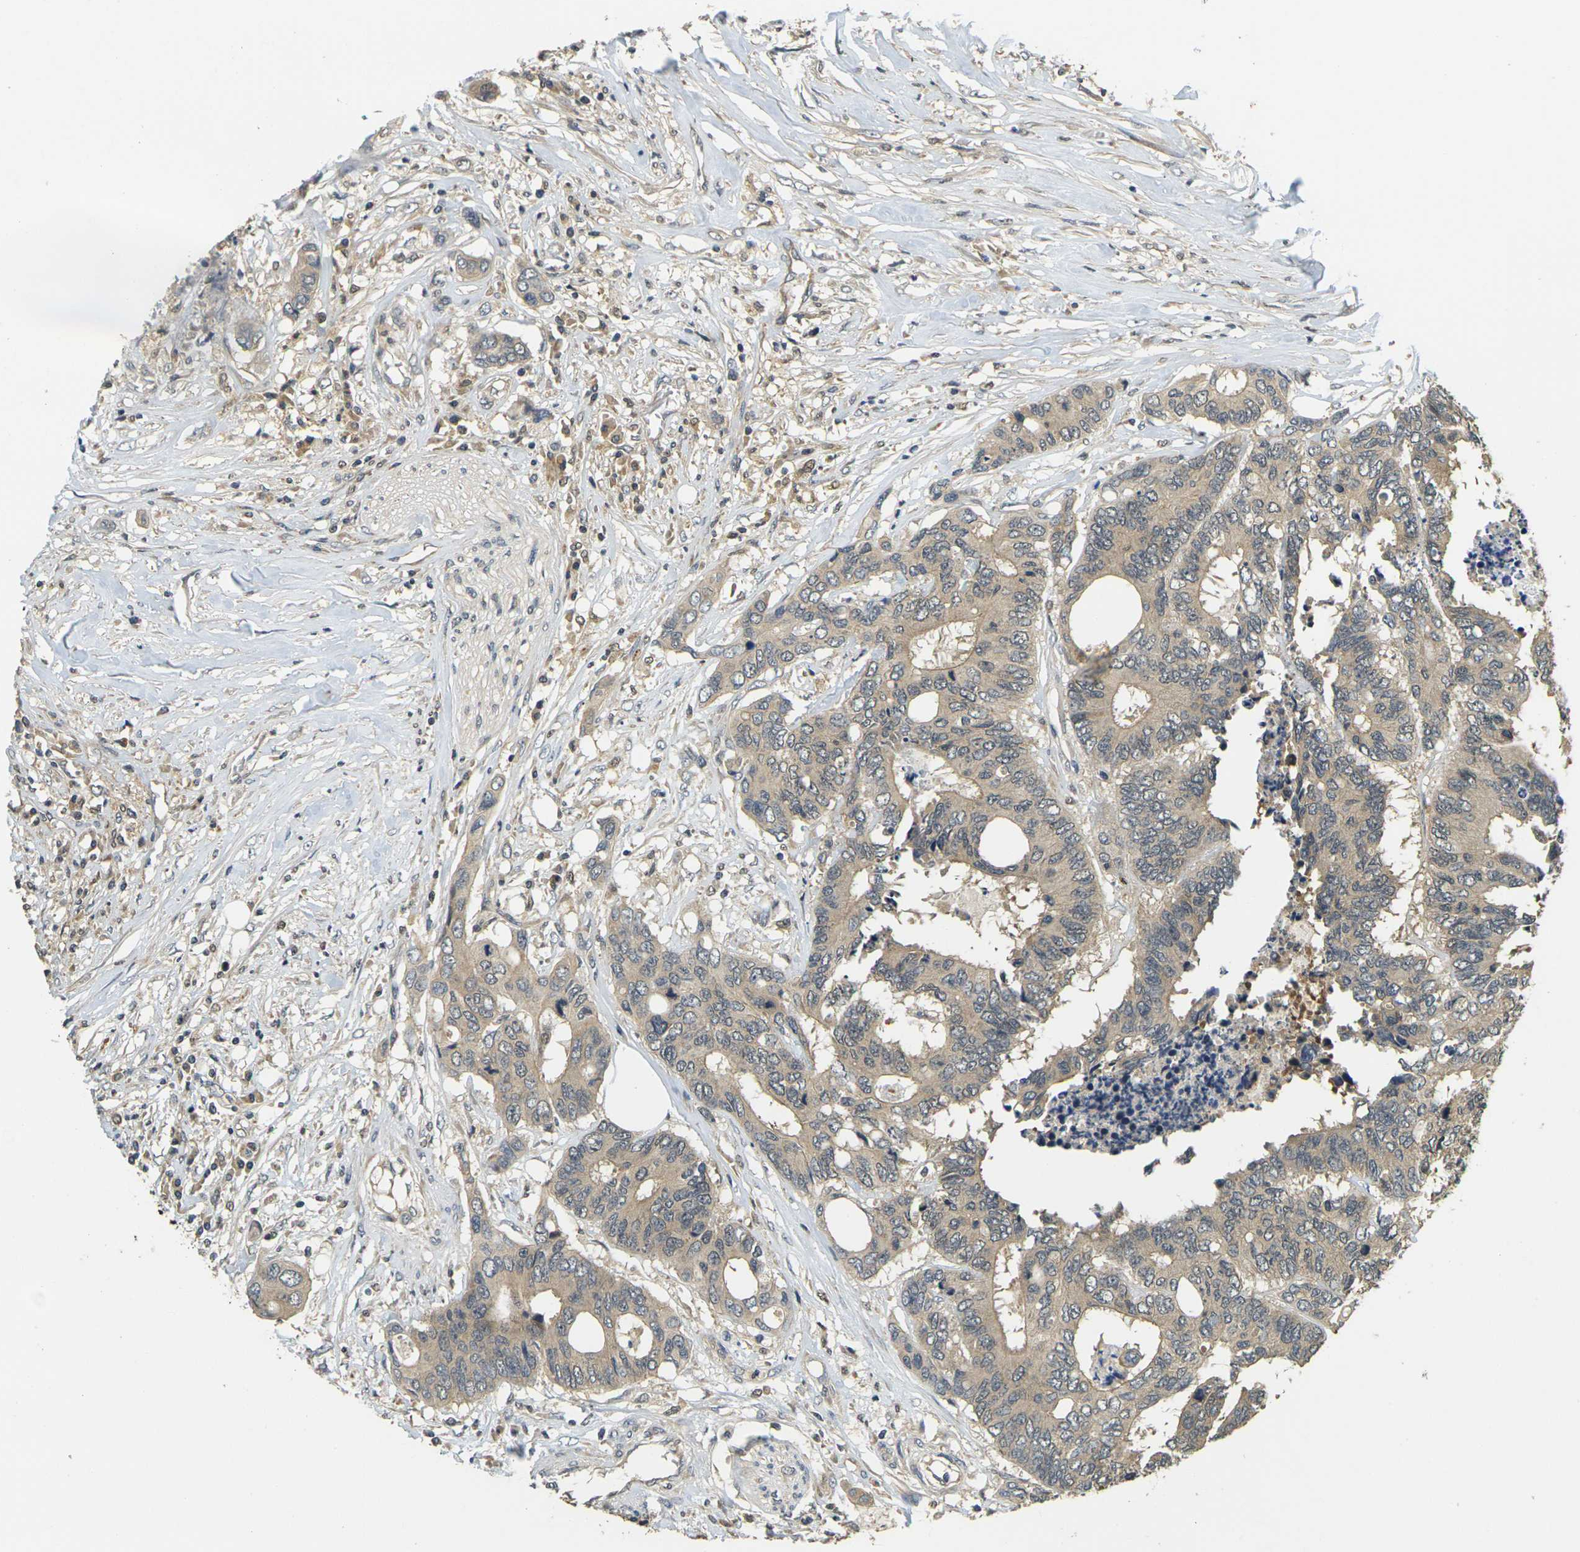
{"staining": {"intensity": "weak", "quantity": ">75%", "location": "cytoplasmic/membranous"}, "tissue": "colorectal cancer", "cell_type": "Tumor cells", "image_type": "cancer", "snomed": [{"axis": "morphology", "description": "Adenocarcinoma, NOS"}, {"axis": "topography", "description": "Rectum"}], "caption": "Colorectal cancer stained with DAB (3,3'-diaminobenzidine) immunohistochemistry exhibits low levels of weak cytoplasmic/membranous positivity in approximately >75% of tumor cells.", "gene": "KLHL8", "patient": {"sex": "male", "age": 55}}